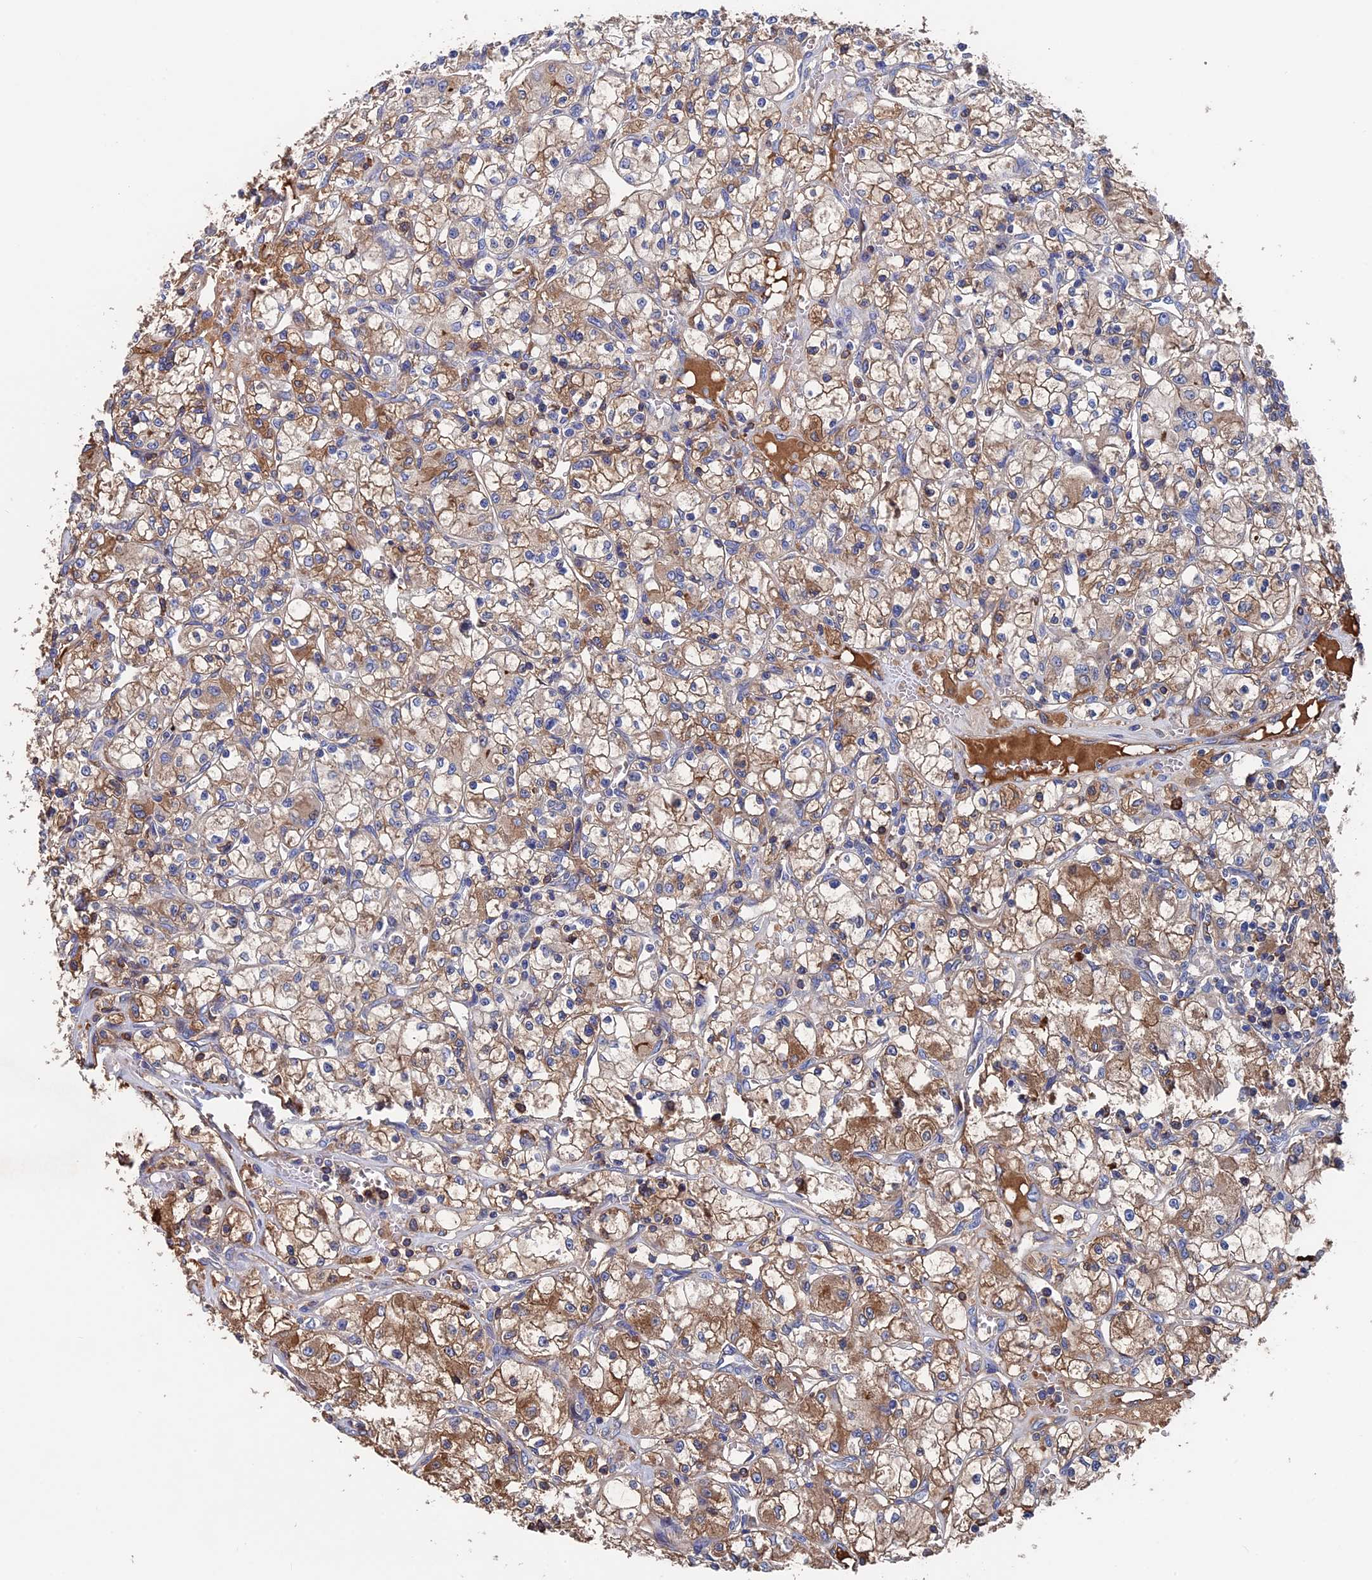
{"staining": {"intensity": "weak", "quantity": ">75%", "location": "cytoplasmic/membranous"}, "tissue": "renal cancer", "cell_type": "Tumor cells", "image_type": "cancer", "snomed": [{"axis": "morphology", "description": "Adenocarcinoma, NOS"}, {"axis": "topography", "description": "Kidney"}], "caption": "Adenocarcinoma (renal) stained for a protein demonstrates weak cytoplasmic/membranous positivity in tumor cells.", "gene": "RPUSD1", "patient": {"sex": "female", "age": 59}}